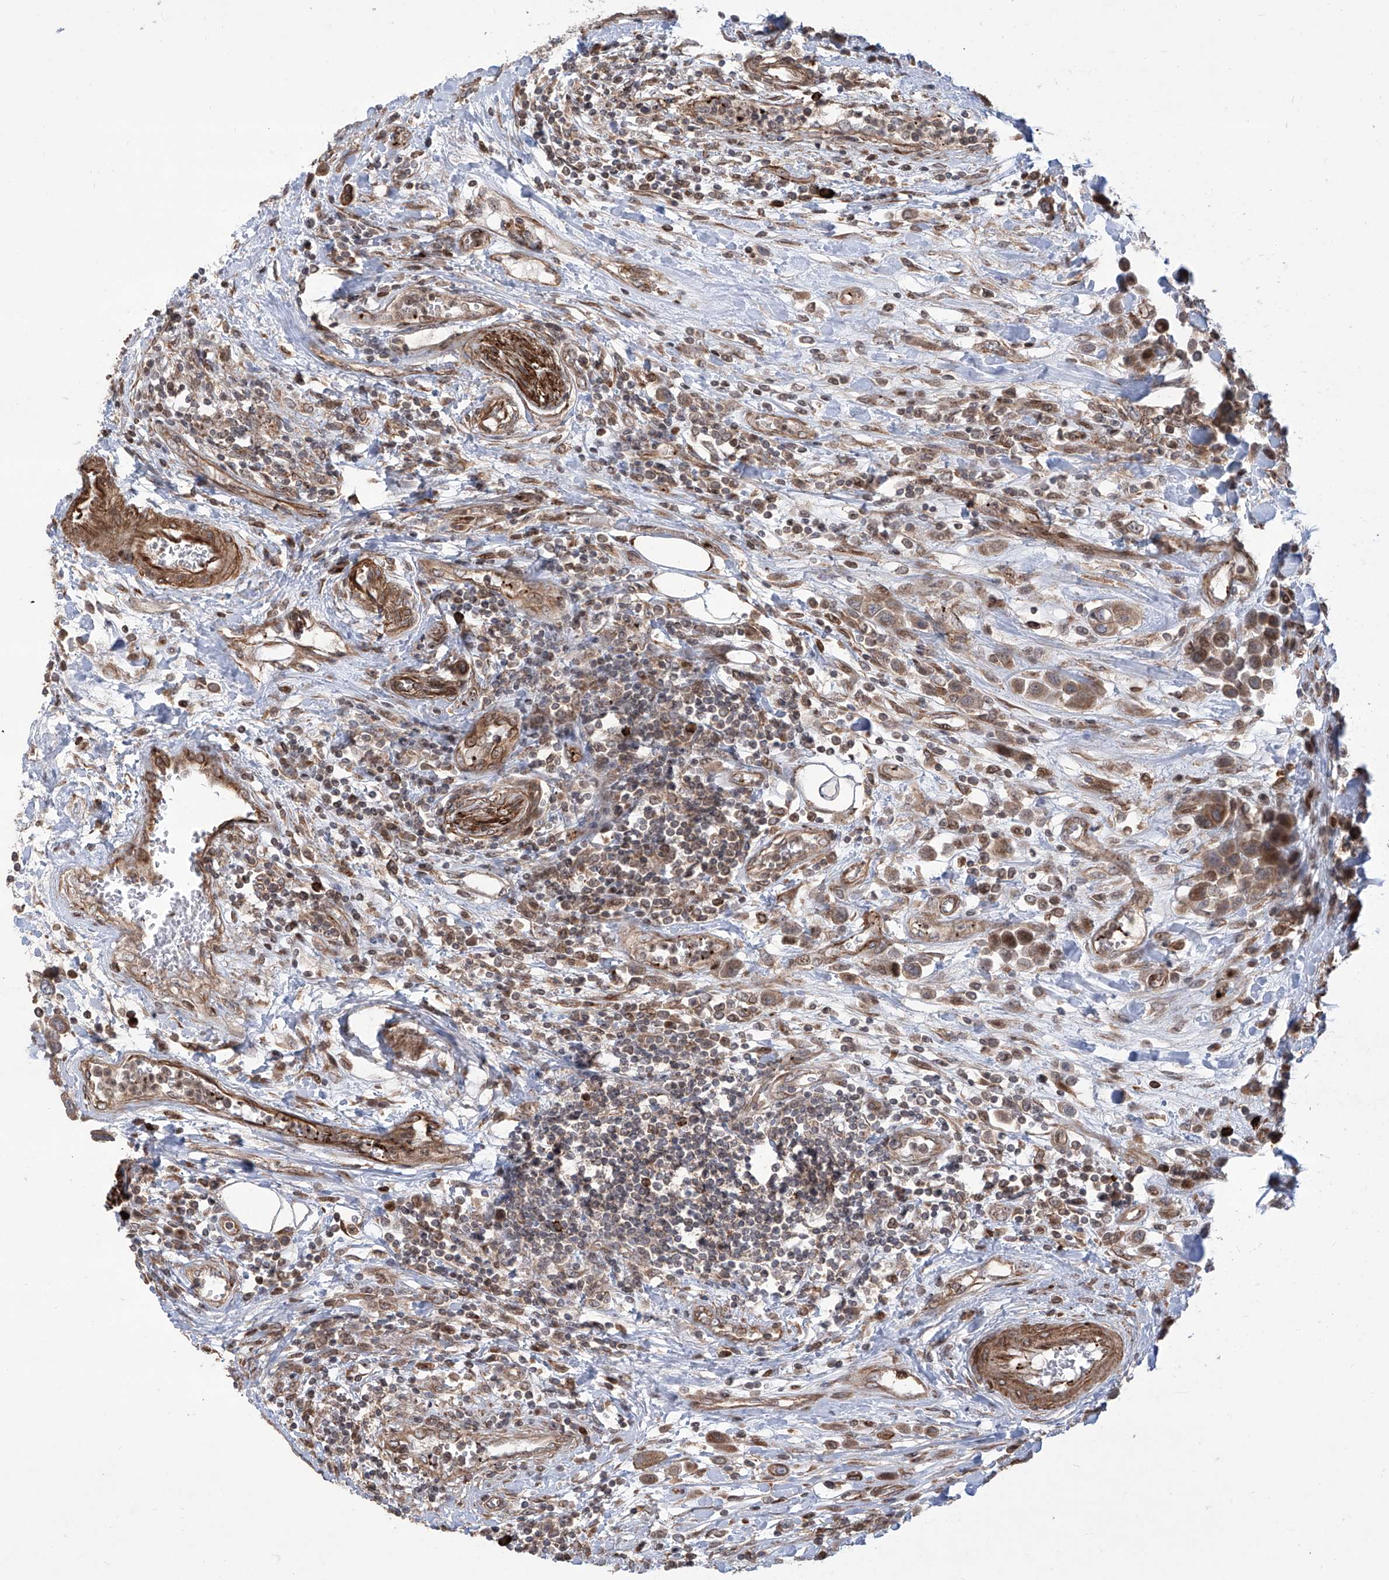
{"staining": {"intensity": "moderate", "quantity": ">75%", "location": "cytoplasmic/membranous"}, "tissue": "urothelial cancer", "cell_type": "Tumor cells", "image_type": "cancer", "snomed": [{"axis": "morphology", "description": "Urothelial carcinoma, High grade"}, {"axis": "topography", "description": "Urinary bladder"}], "caption": "High-magnification brightfield microscopy of urothelial carcinoma (high-grade) stained with DAB (brown) and counterstained with hematoxylin (blue). tumor cells exhibit moderate cytoplasmic/membranous expression is seen in approximately>75% of cells.", "gene": "APAF1", "patient": {"sex": "male", "age": 50}}